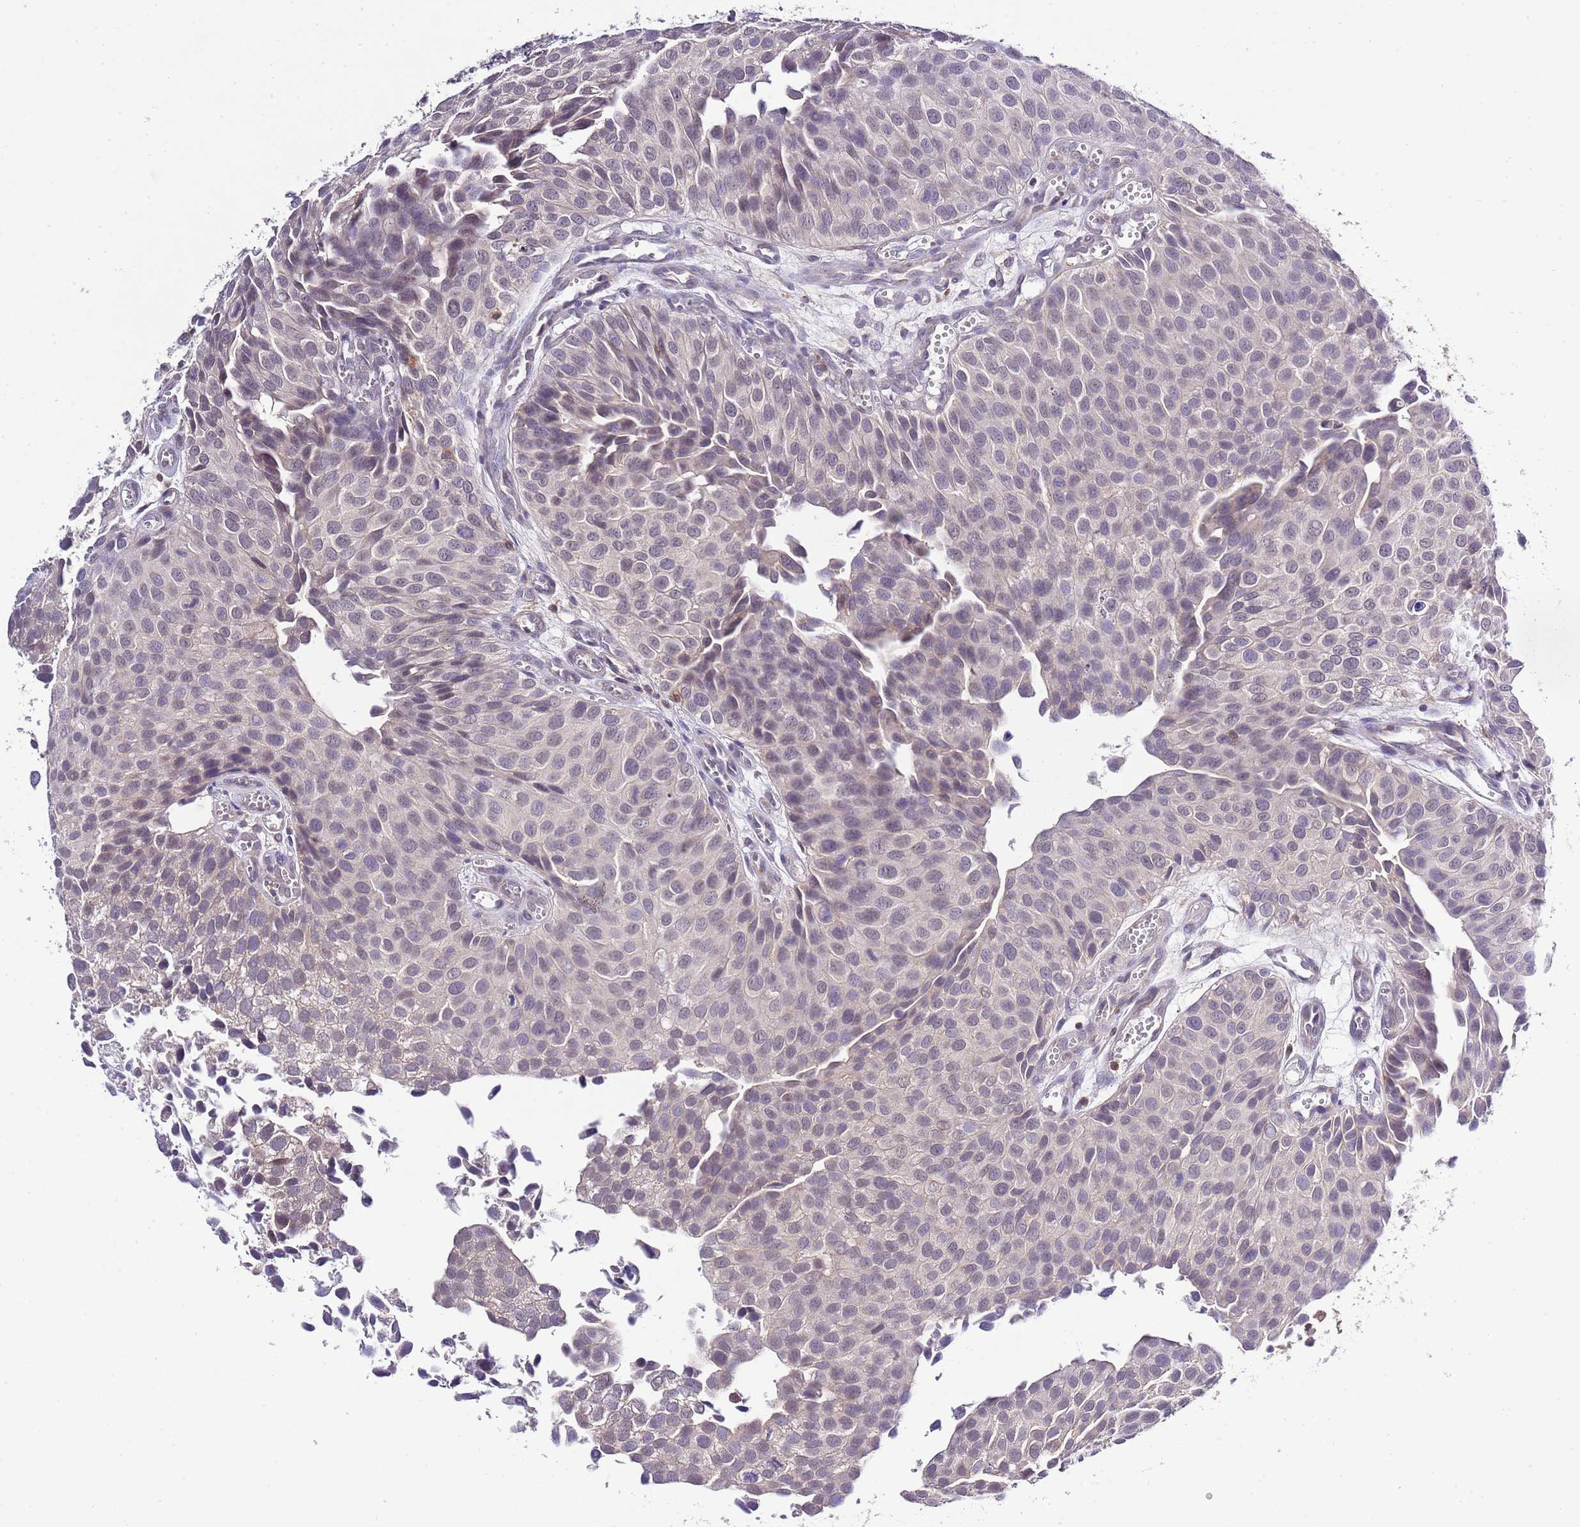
{"staining": {"intensity": "negative", "quantity": "none", "location": "none"}, "tissue": "urothelial cancer", "cell_type": "Tumor cells", "image_type": "cancer", "snomed": [{"axis": "morphology", "description": "Urothelial carcinoma, Low grade"}, {"axis": "topography", "description": "Urinary bladder"}], "caption": "Immunohistochemistry photomicrograph of urothelial carcinoma (low-grade) stained for a protein (brown), which displays no staining in tumor cells.", "gene": "EFHD1", "patient": {"sex": "male", "age": 88}}